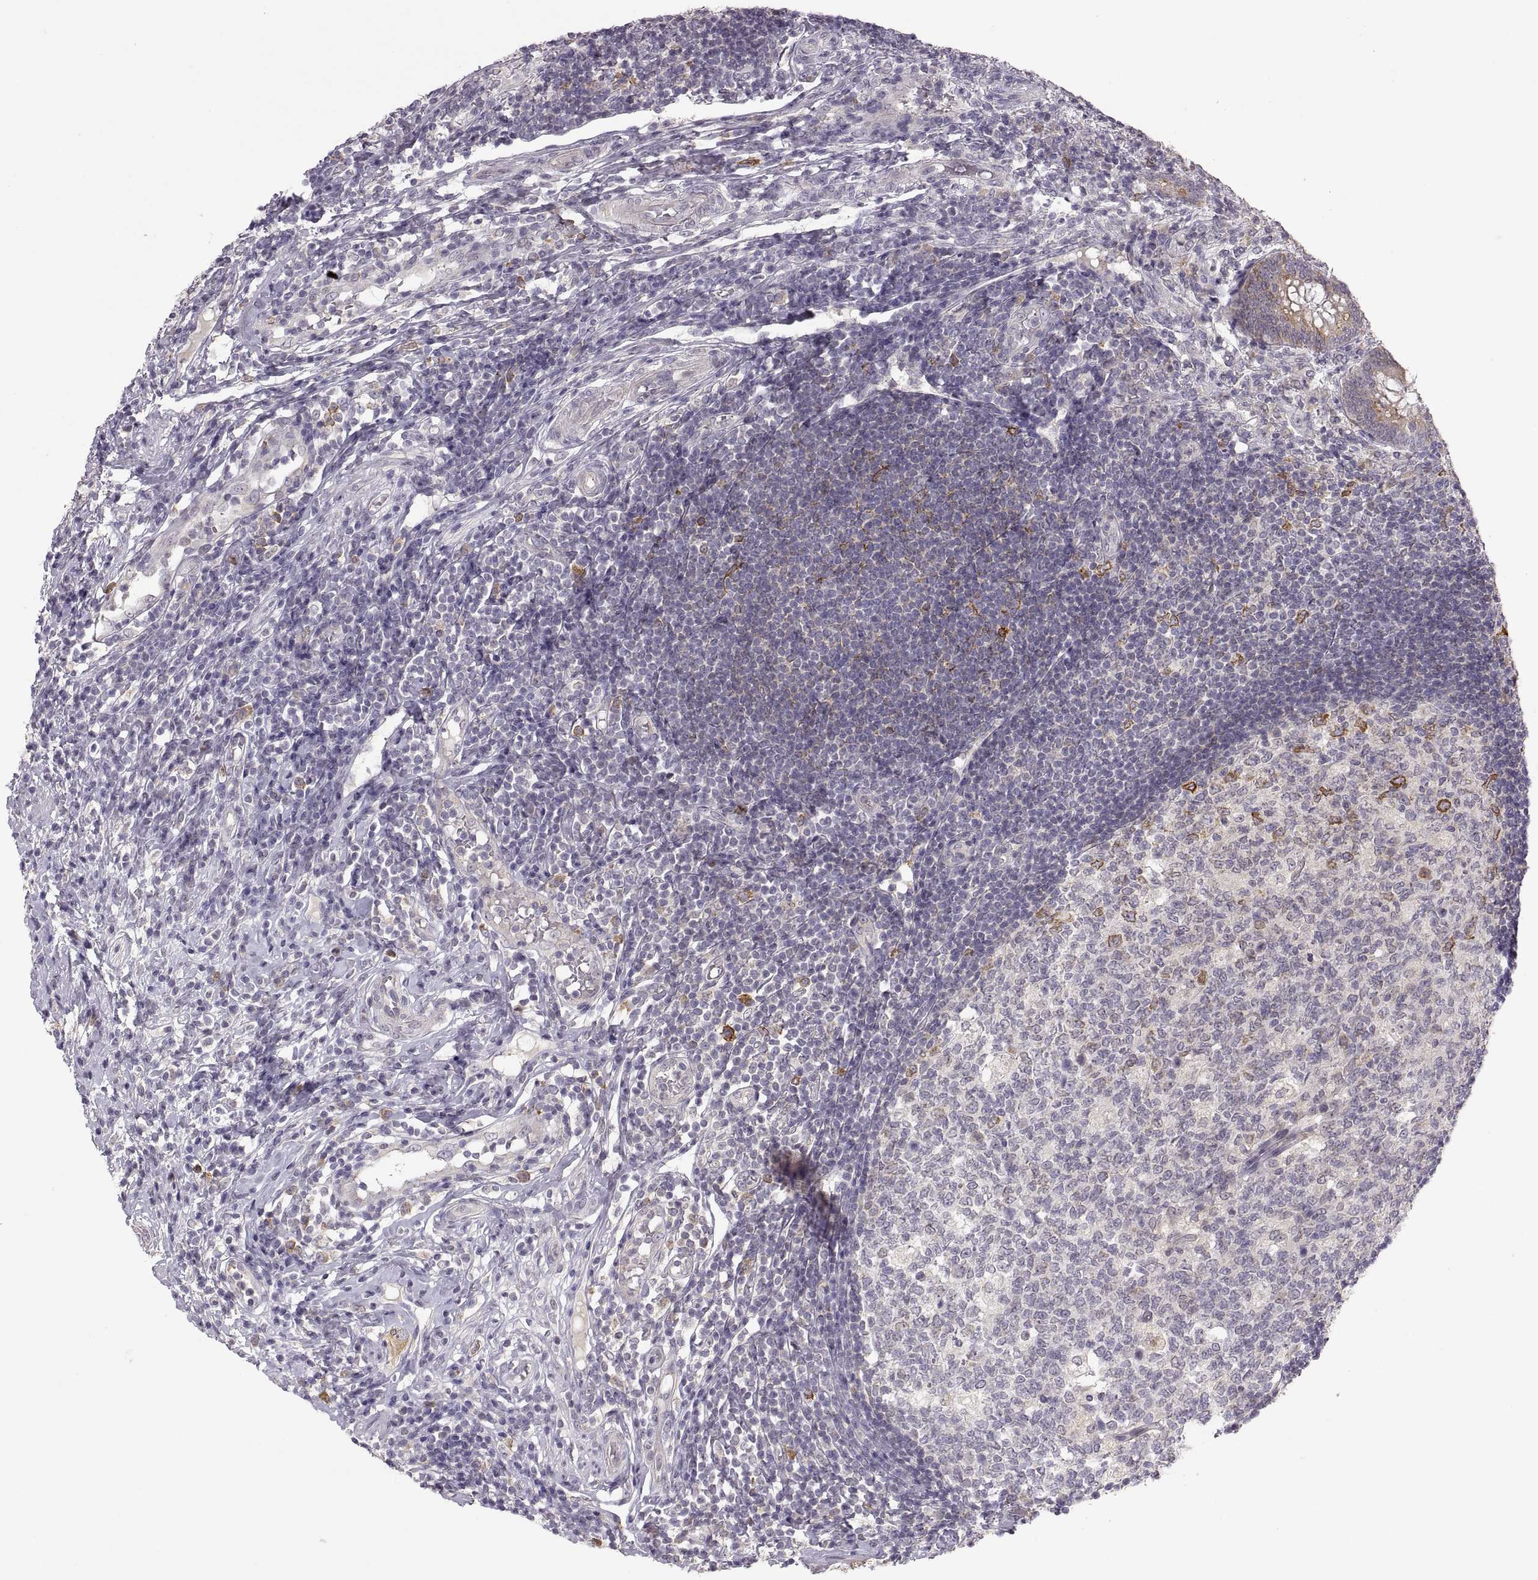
{"staining": {"intensity": "strong", "quantity": "<25%", "location": "cytoplasmic/membranous"}, "tissue": "appendix", "cell_type": "Glandular cells", "image_type": "normal", "snomed": [{"axis": "morphology", "description": "Normal tissue, NOS"}, {"axis": "morphology", "description": "Inflammation, NOS"}, {"axis": "topography", "description": "Appendix"}], "caption": "The histopathology image shows staining of benign appendix, revealing strong cytoplasmic/membranous protein expression (brown color) within glandular cells.", "gene": "HMGCR", "patient": {"sex": "male", "age": 16}}